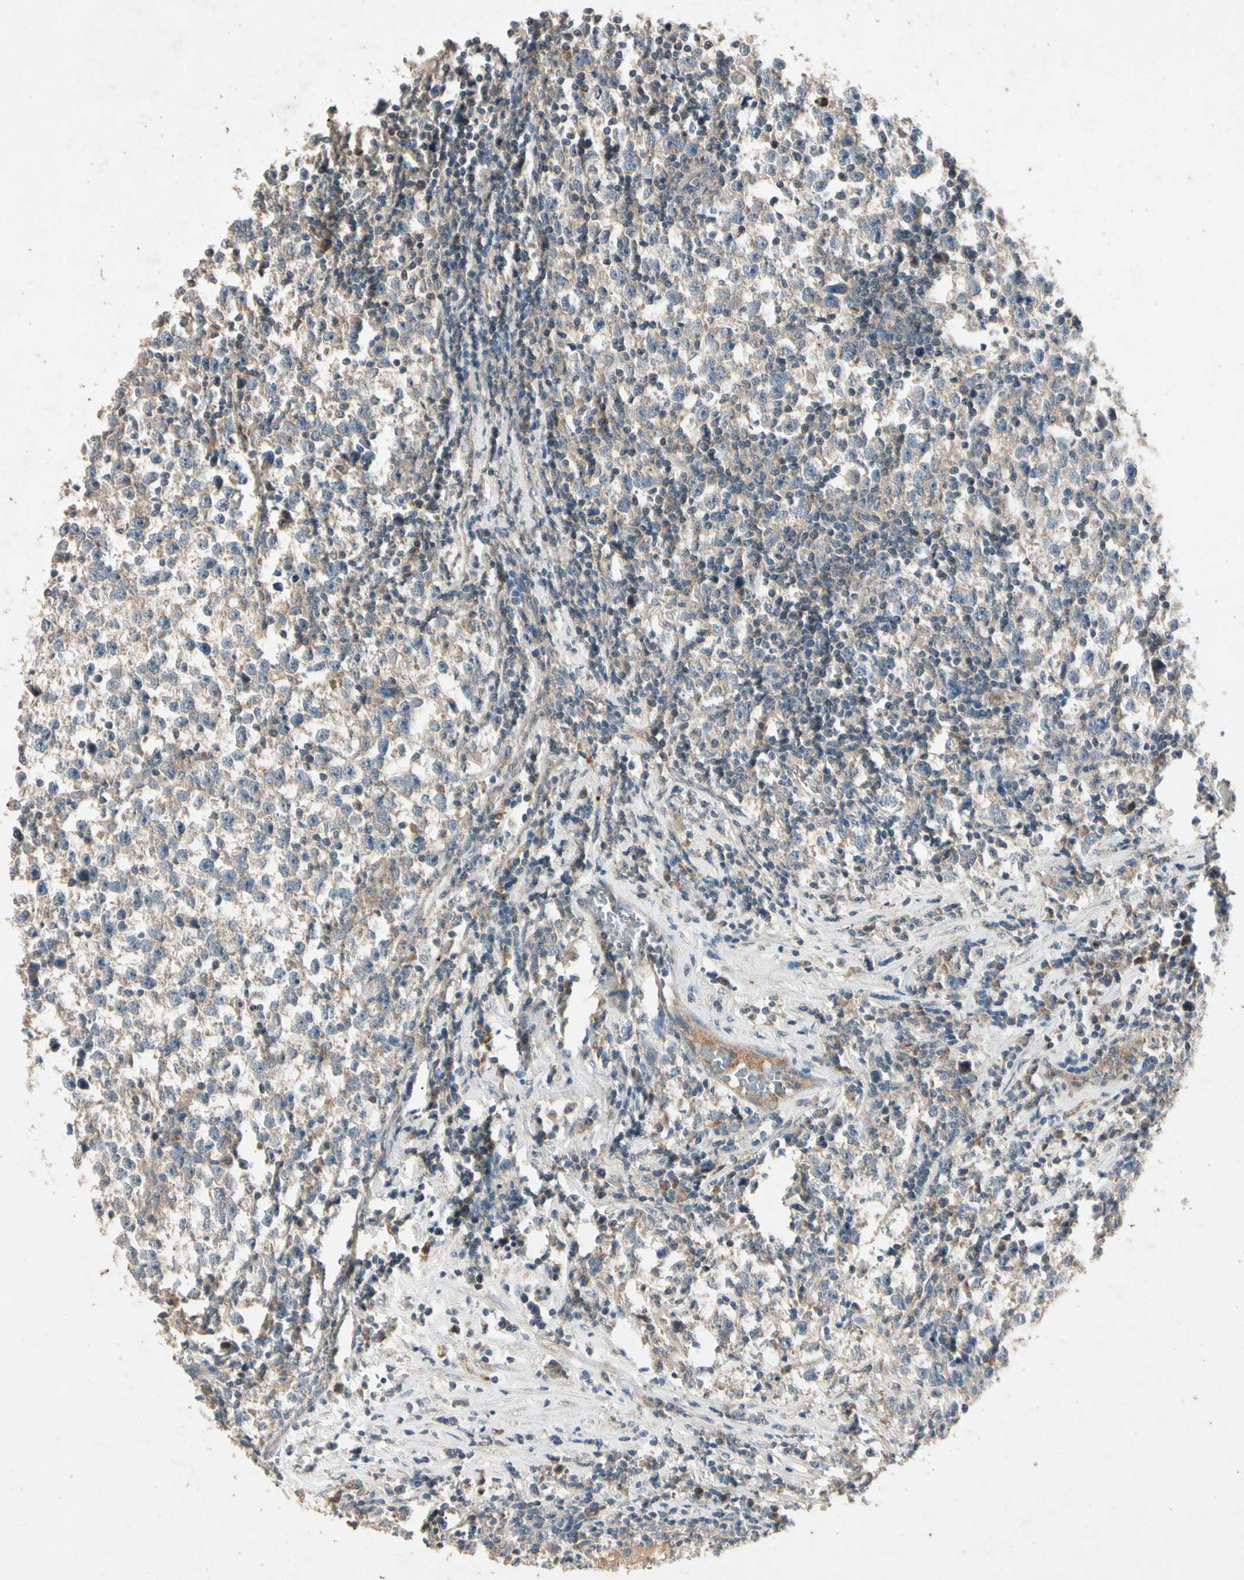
{"staining": {"intensity": "weak", "quantity": ">75%", "location": "cytoplasmic/membranous"}, "tissue": "testis cancer", "cell_type": "Tumor cells", "image_type": "cancer", "snomed": [{"axis": "morphology", "description": "Seminoma, NOS"}, {"axis": "topography", "description": "Testis"}], "caption": "Tumor cells demonstrate weak cytoplasmic/membranous expression in about >75% of cells in testis cancer.", "gene": "GPLD1", "patient": {"sex": "male", "age": 43}}